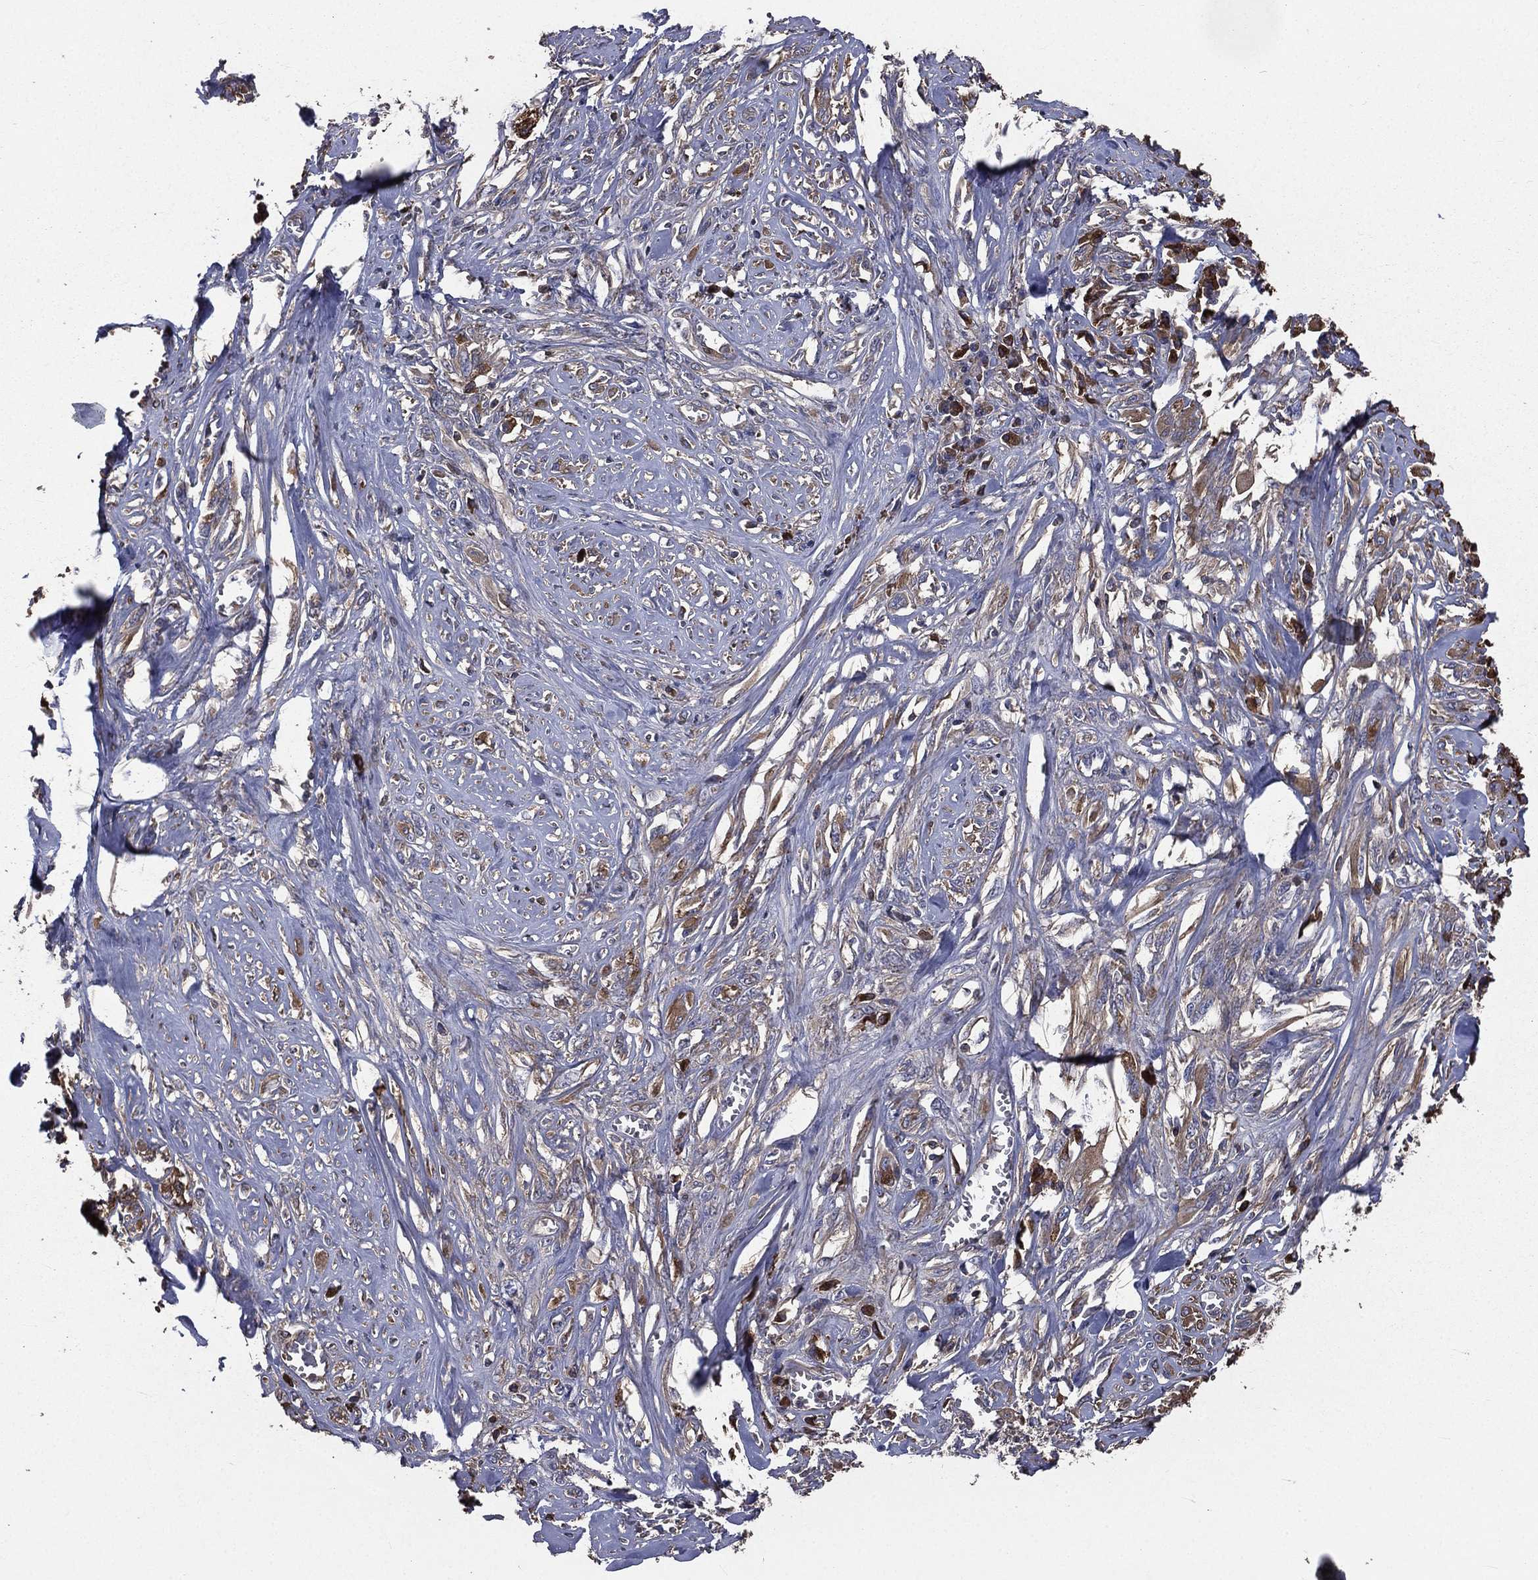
{"staining": {"intensity": "moderate", "quantity": "25%-75%", "location": "cytoplasmic/membranous"}, "tissue": "melanoma", "cell_type": "Tumor cells", "image_type": "cancer", "snomed": [{"axis": "morphology", "description": "Malignant melanoma, NOS"}, {"axis": "topography", "description": "Skin"}], "caption": "Moderate cytoplasmic/membranous expression is identified in about 25%-75% of tumor cells in malignant melanoma.", "gene": "SARS1", "patient": {"sex": "female", "age": 91}}